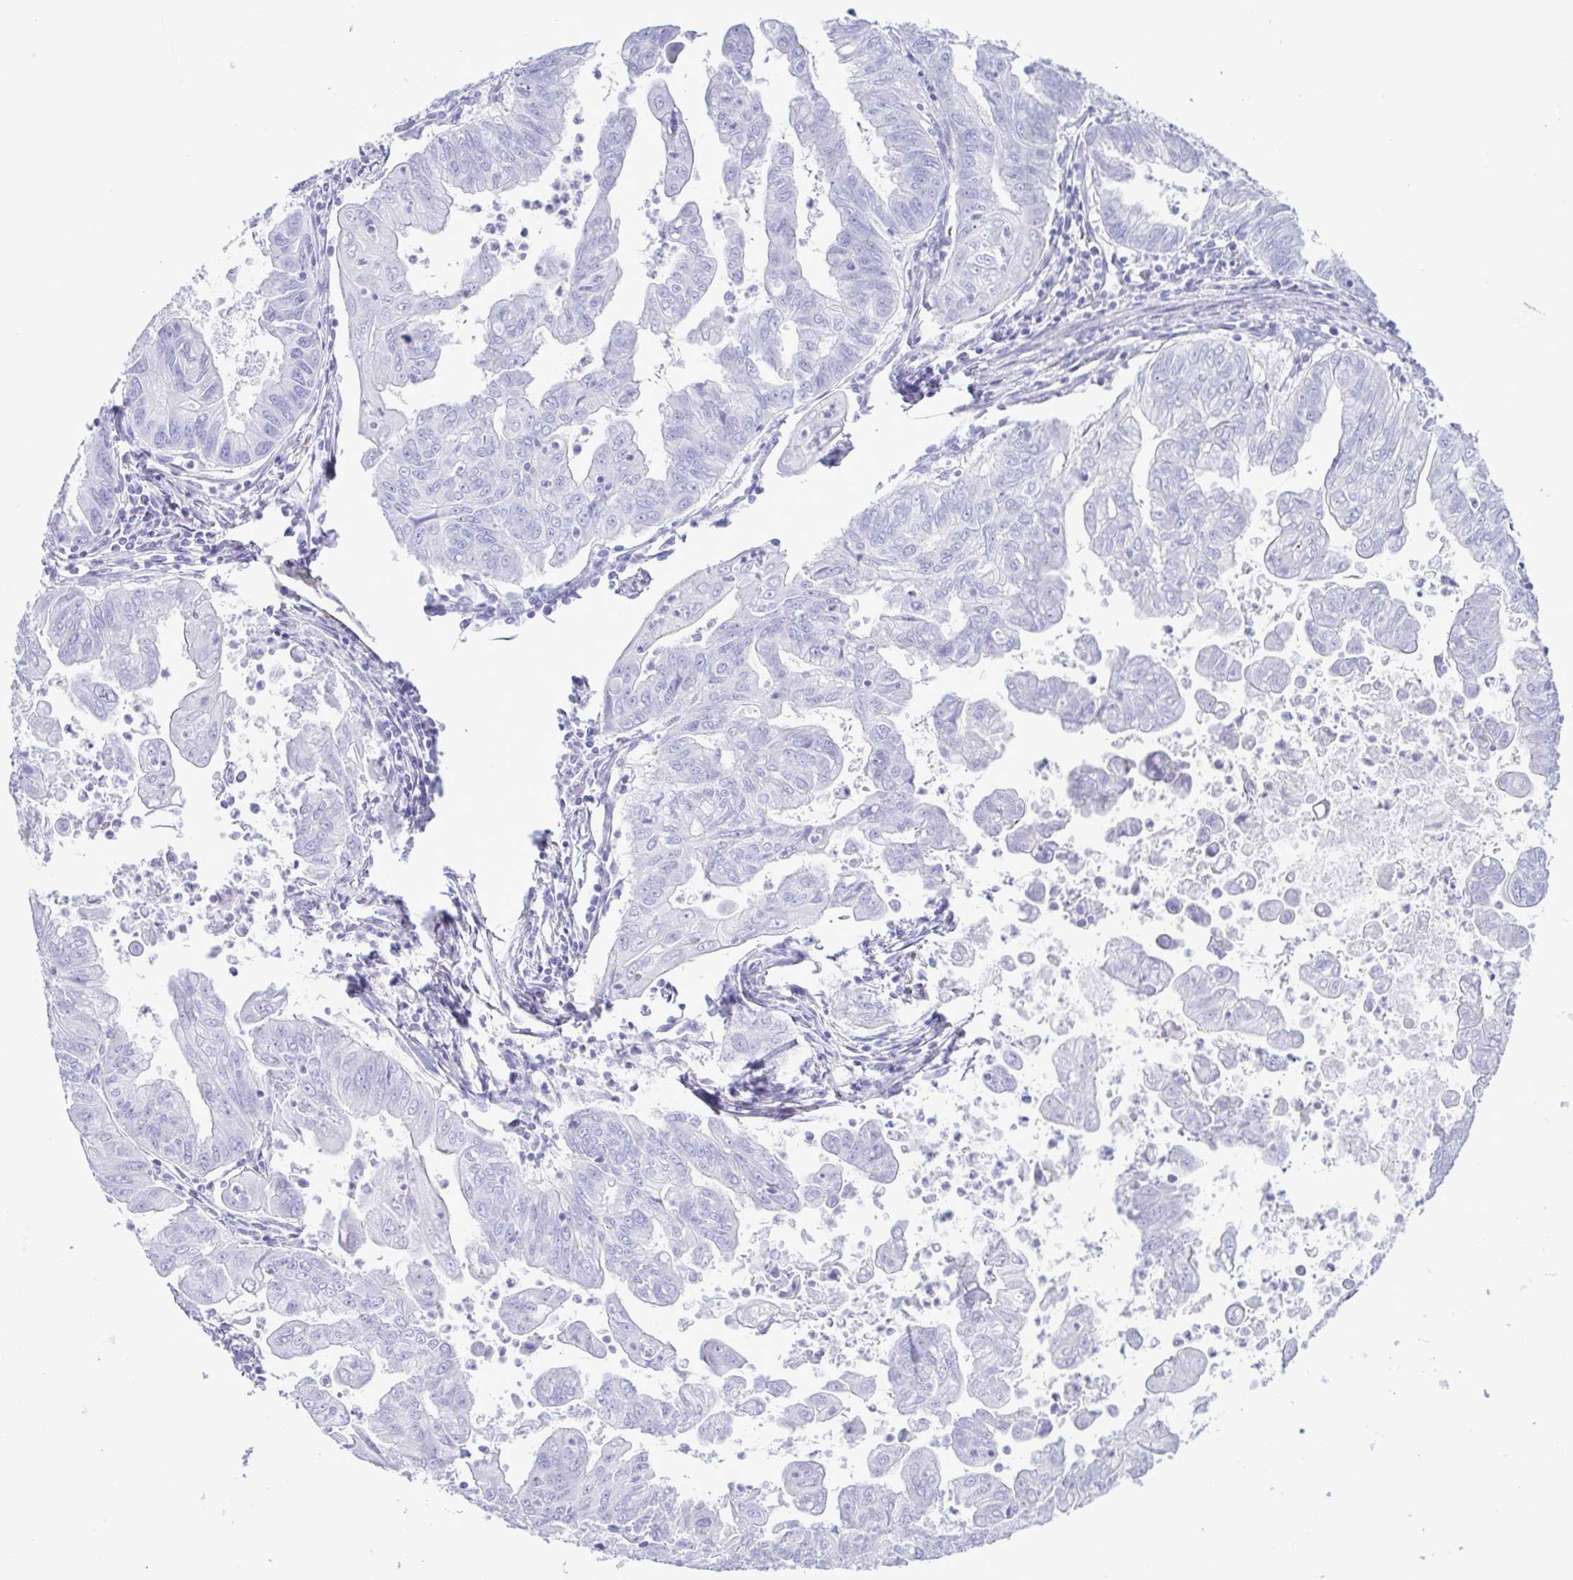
{"staining": {"intensity": "negative", "quantity": "none", "location": "none"}, "tissue": "stomach cancer", "cell_type": "Tumor cells", "image_type": "cancer", "snomed": [{"axis": "morphology", "description": "Adenocarcinoma, NOS"}, {"axis": "topography", "description": "Stomach, upper"}], "caption": "Tumor cells are negative for protein expression in human stomach adenocarcinoma.", "gene": "GPR182", "patient": {"sex": "male", "age": 80}}